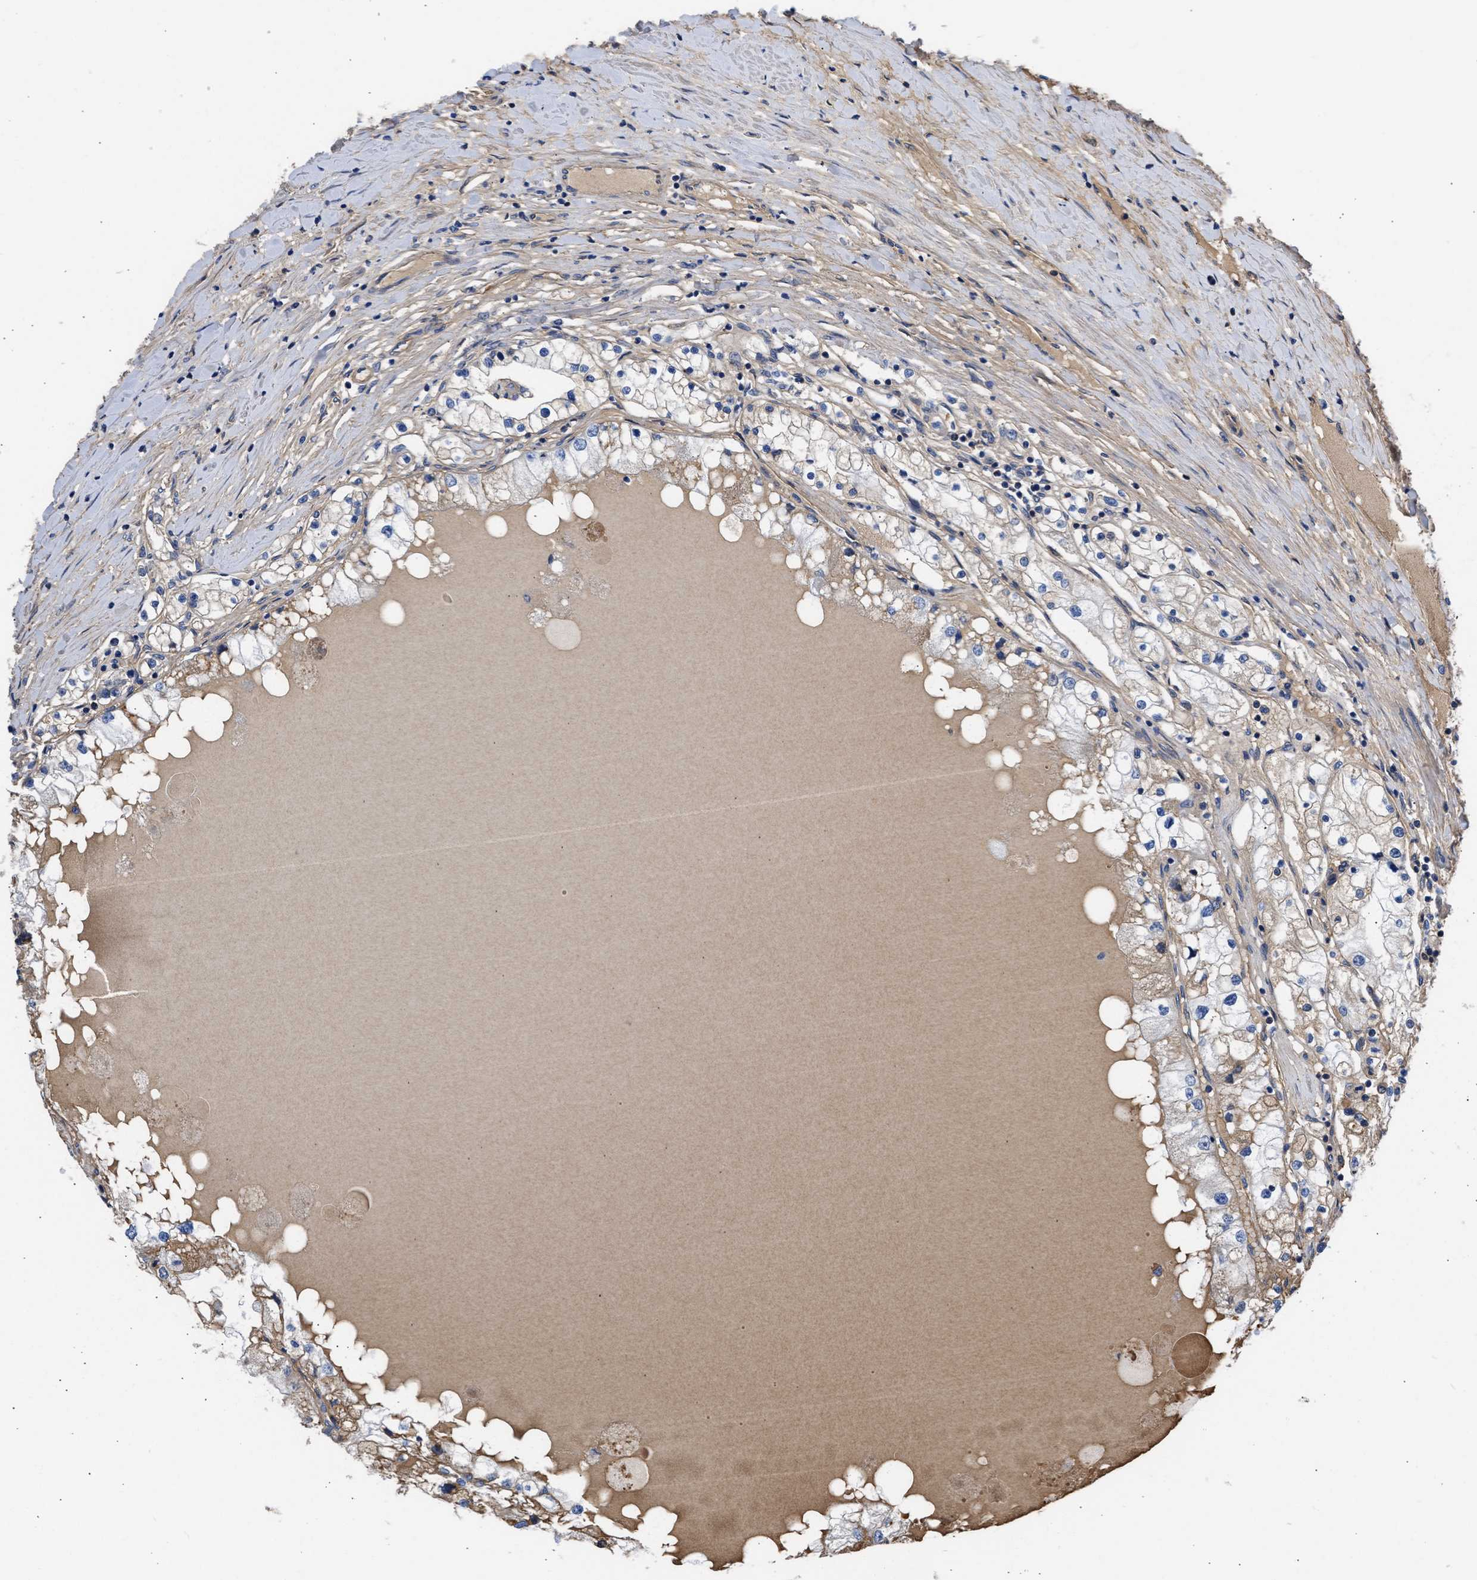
{"staining": {"intensity": "weak", "quantity": "25%-75%", "location": "cytoplasmic/membranous"}, "tissue": "renal cancer", "cell_type": "Tumor cells", "image_type": "cancer", "snomed": [{"axis": "morphology", "description": "Adenocarcinoma, NOS"}, {"axis": "topography", "description": "Kidney"}], "caption": "IHC staining of renal cancer (adenocarcinoma), which exhibits low levels of weak cytoplasmic/membranous staining in approximately 25%-75% of tumor cells indicating weak cytoplasmic/membranous protein expression. The staining was performed using DAB (brown) for protein detection and nuclei were counterstained in hematoxylin (blue).", "gene": "MAS1L", "patient": {"sex": "male", "age": 68}}